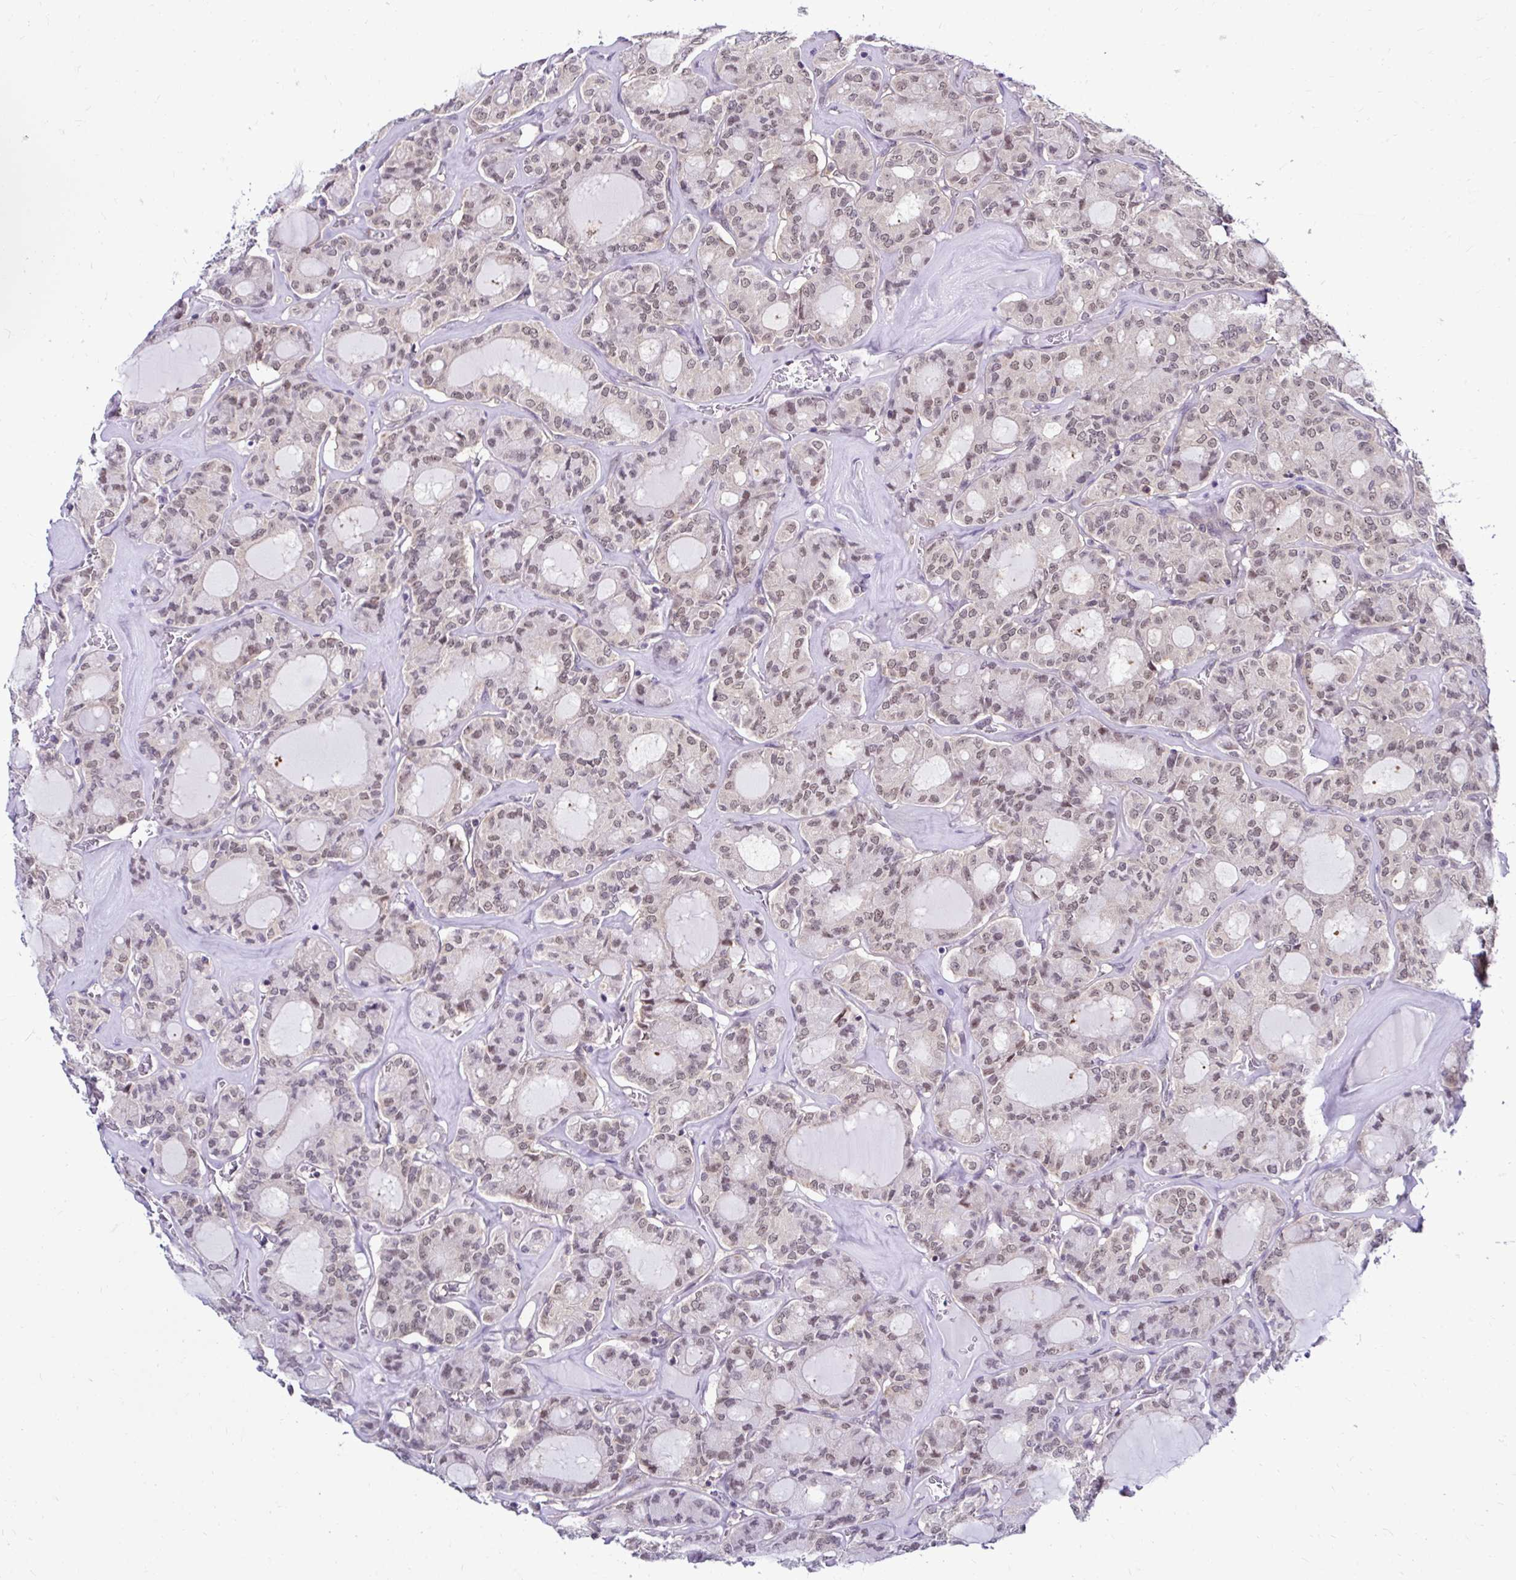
{"staining": {"intensity": "weak", "quantity": ">75%", "location": "nuclear"}, "tissue": "thyroid cancer", "cell_type": "Tumor cells", "image_type": "cancer", "snomed": [{"axis": "morphology", "description": "Papillary adenocarcinoma, NOS"}, {"axis": "topography", "description": "Thyroid gland"}], "caption": "This photomicrograph demonstrates IHC staining of human papillary adenocarcinoma (thyroid), with low weak nuclear staining in about >75% of tumor cells.", "gene": "PSMD3", "patient": {"sex": "male", "age": 87}}